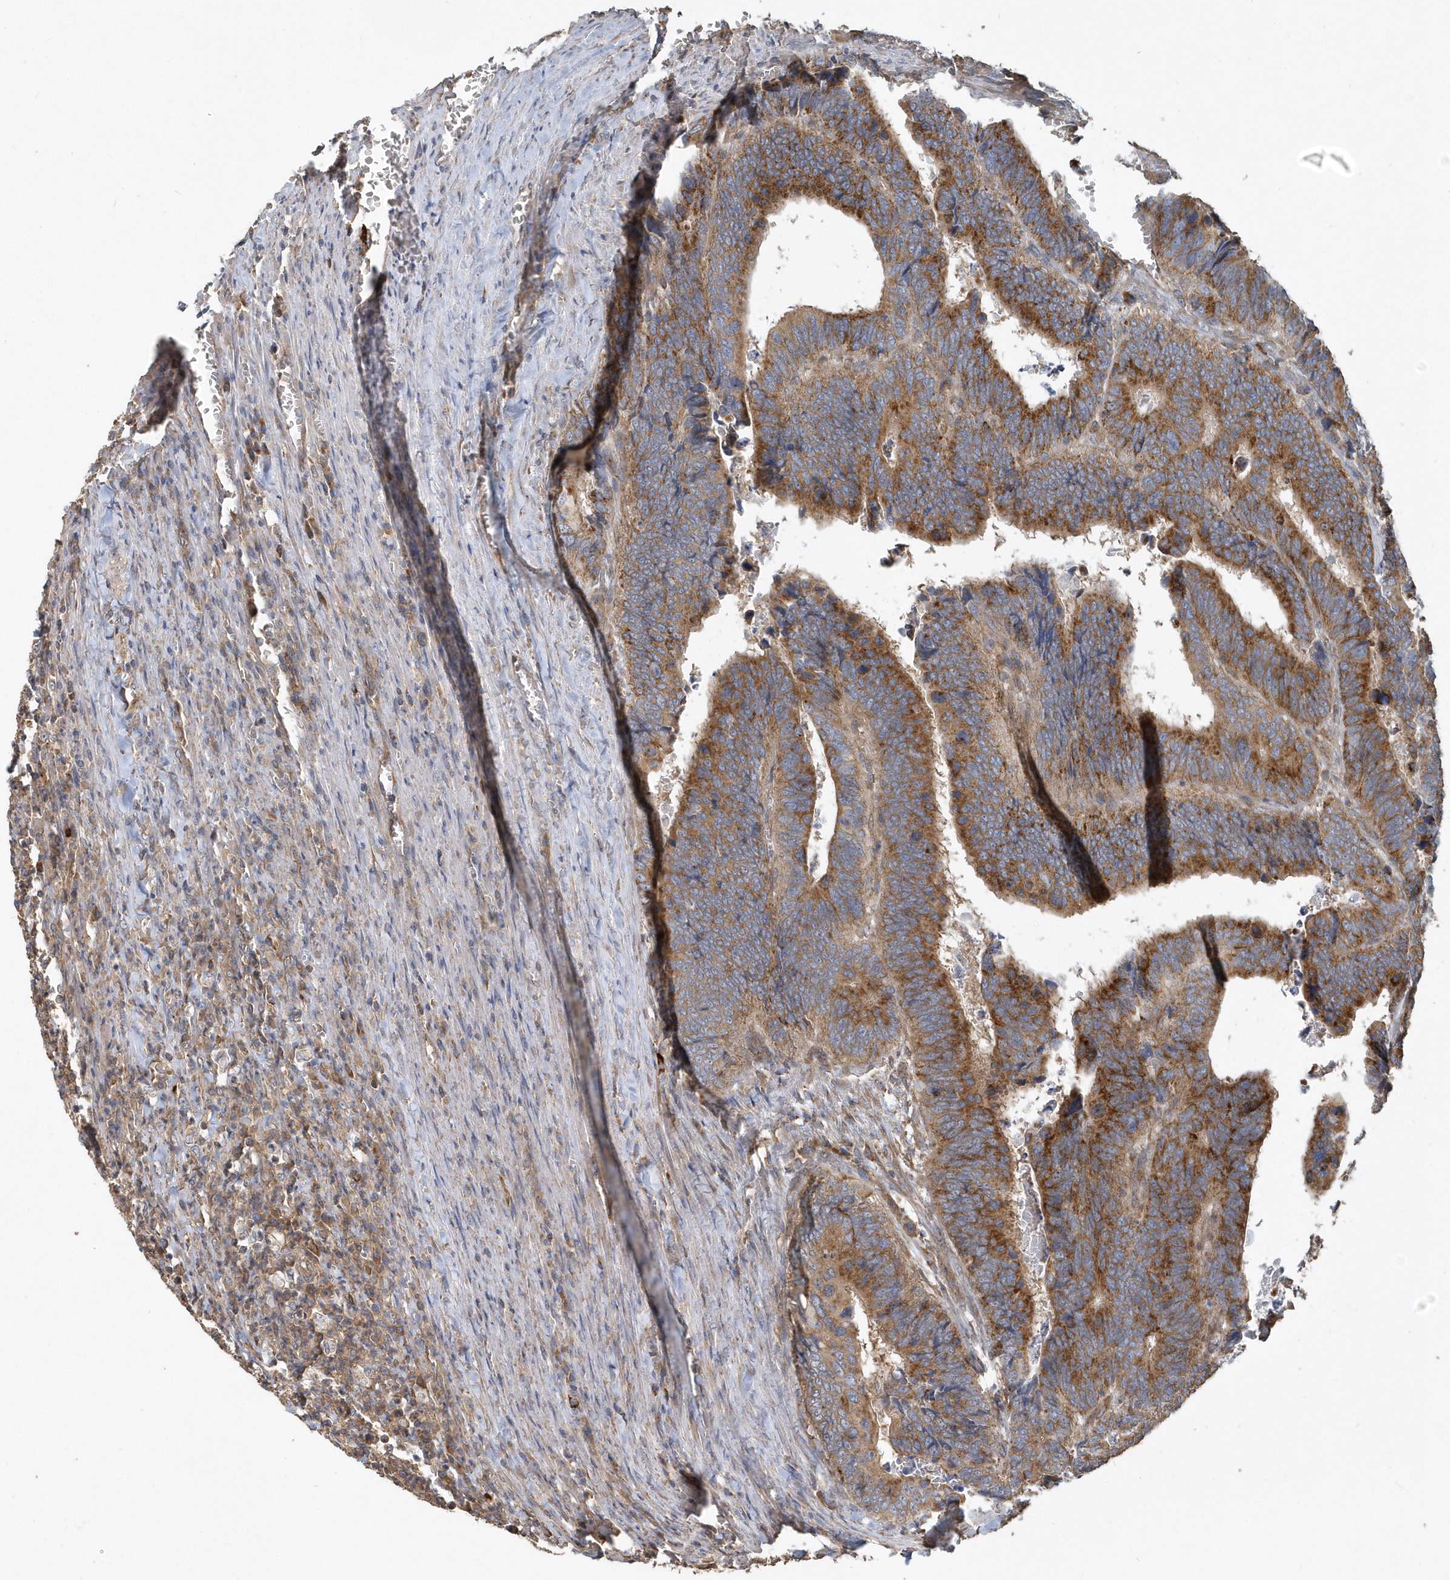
{"staining": {"intensity": "strong", "quantity": ">75%", "location": "cytoplasmic/membranous"}, "tissue": "colorectal cancer", "cell_type": "Tumor cells", "image_type": "cancer", "snomed": [{"axis": "morphology", "description": "Adenocarcinoma, NOS"}, {"axis": "topography", "description": "Colon"}], "caption": "This photomicrograph demonstrates colorectal cancer stained with immunohistochemistry (IHC) to label a protein in brown. The cytoplasmic/membranous of tumor cells show strong positivity for the protein. Nuclei are counter-stained blue.", "gene": "TRAIP", "patient": {"sex": "male", "age": 72}}